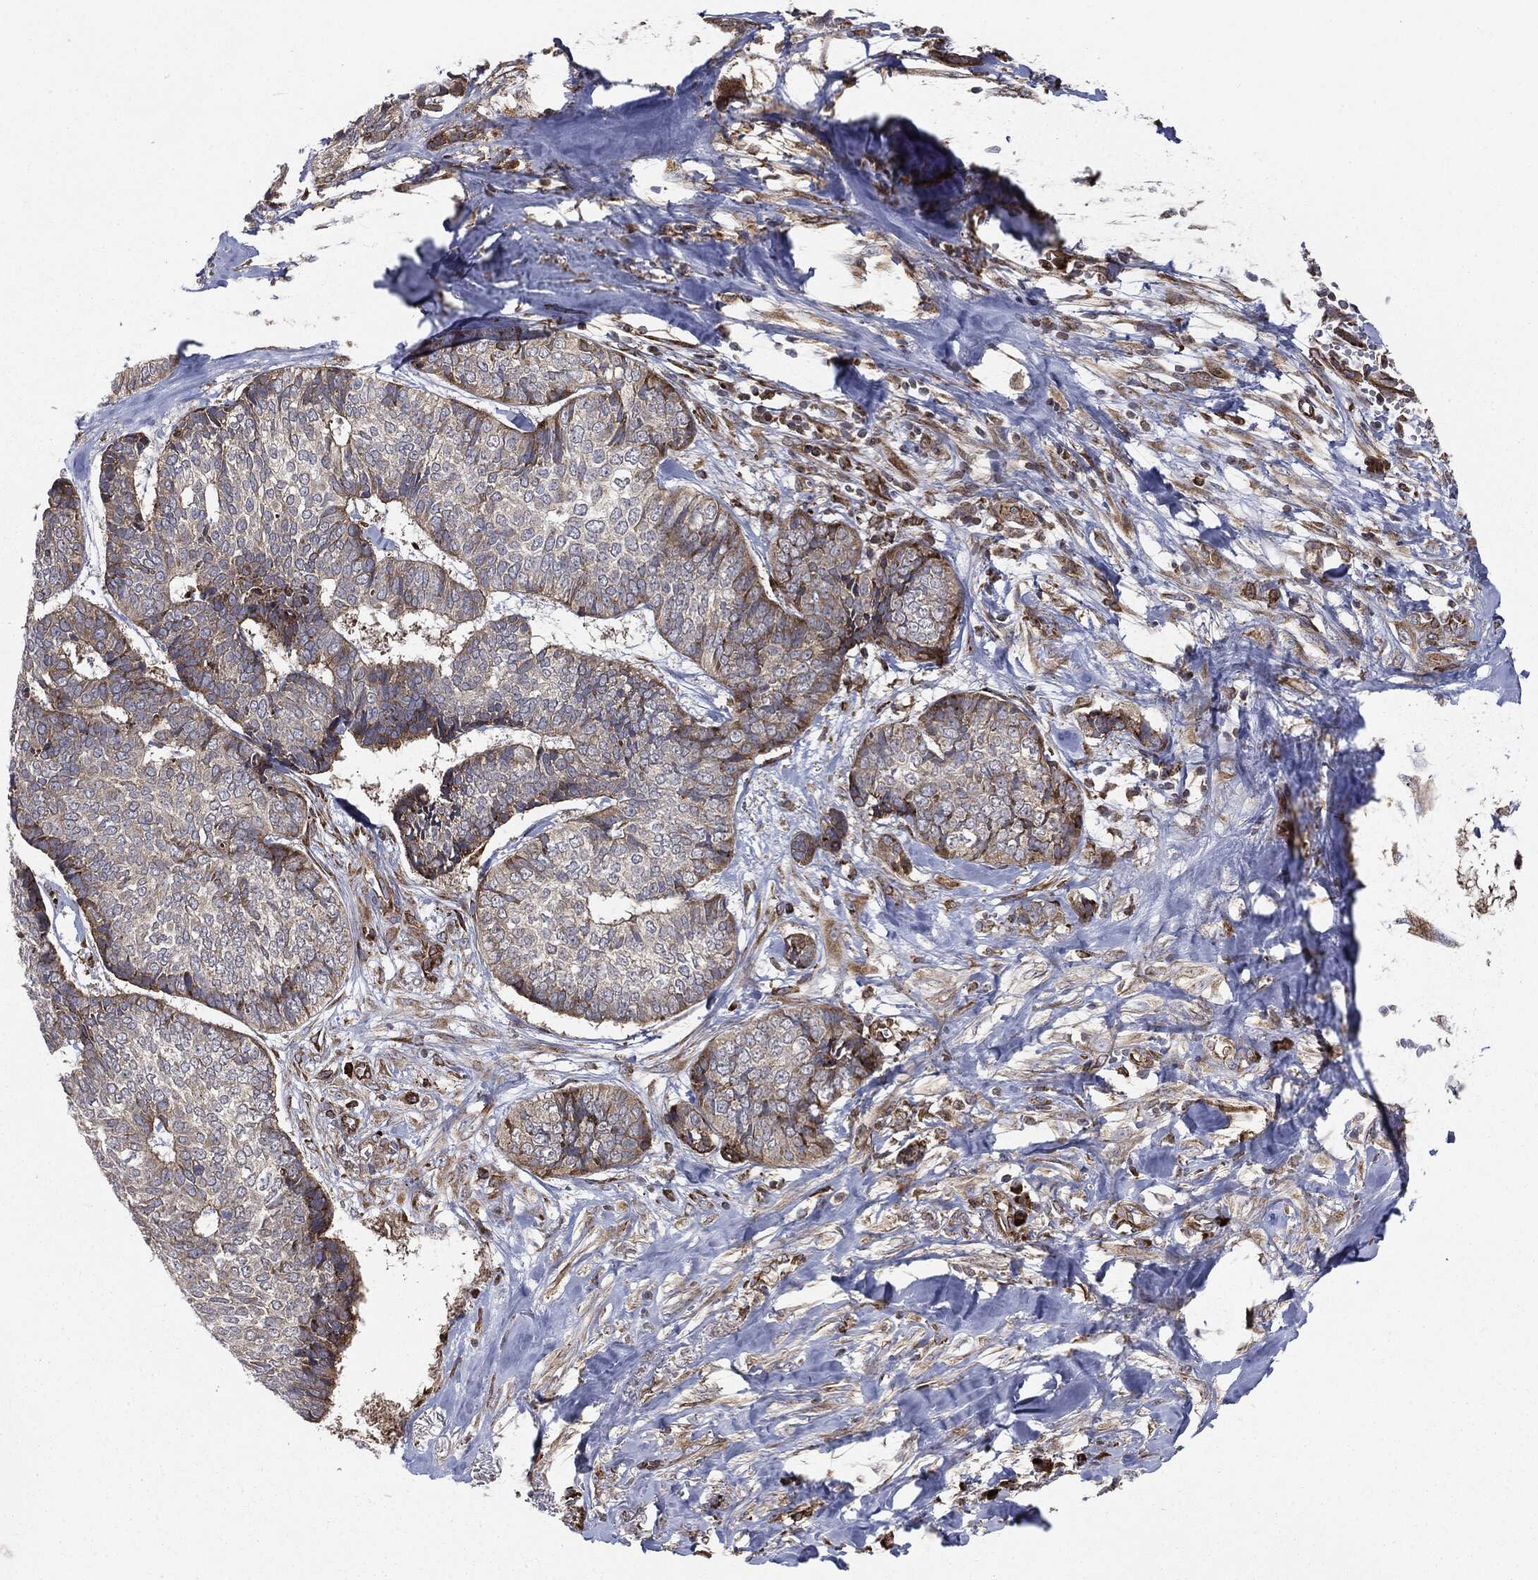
{"staining": {"intensity": "moderate", "quantity": "<25%", "location": "cytoplasmic/membranous"}, "tissue": "skin cancer", "cell_type": "Tumor cells", "image_type": "cancer", "snomed": [{"axis": "morphology", "description": "Basal cell carcinoma"}, {"axis": "topography", "description": "Skin"}], "caption": "Immunohistochemical staining of skin cancer displays low levels of moderate cytoplasmic/membranous positivity in approximately <25% of tumor cells.", "gene": "CYLD", "patient": {"sex": "male", "age": 86}}